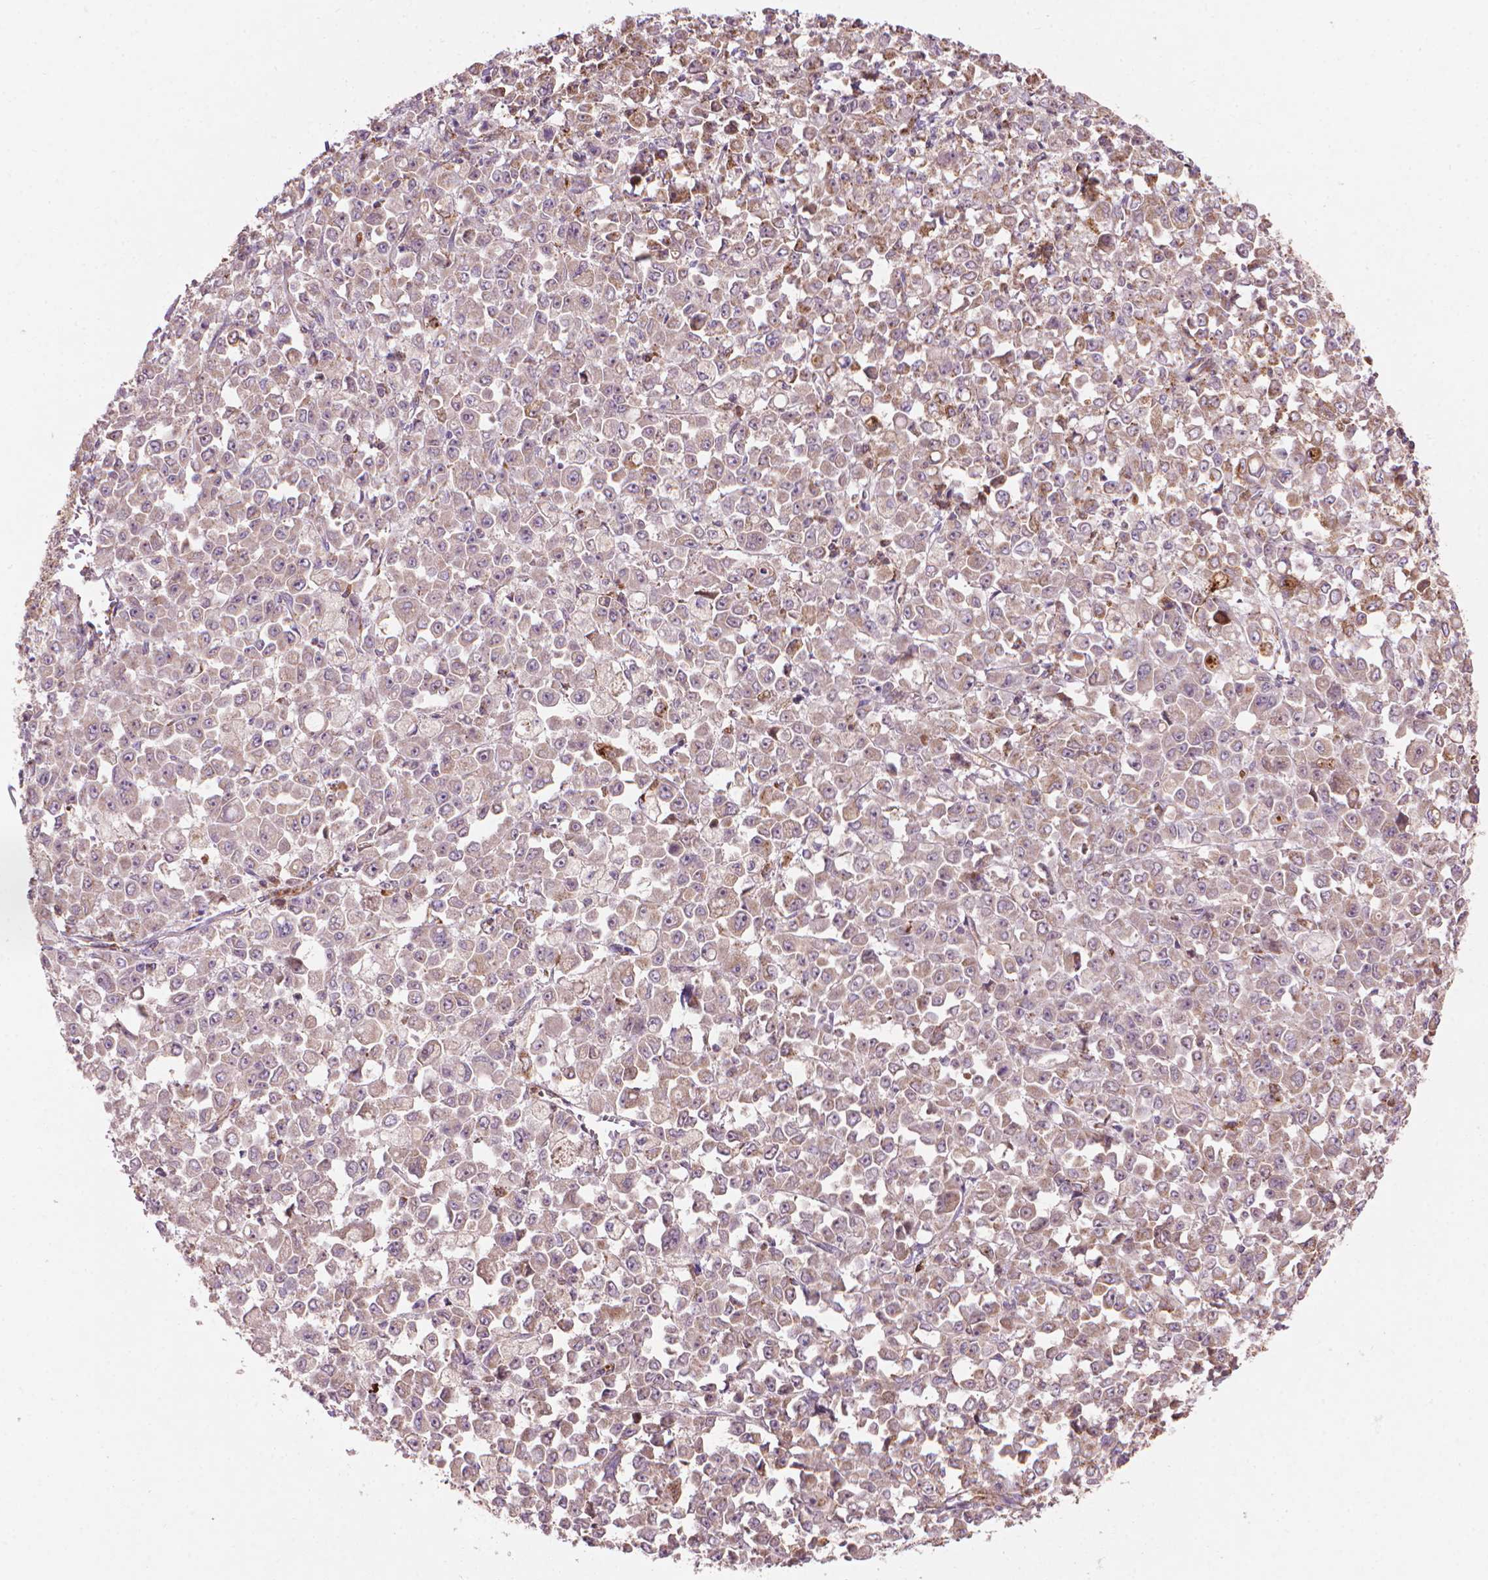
{"staining": {"intensity": "weak", "quantity": "<25%", "location": "cytoplasmic/membranous"}, "tissue": "stomach cancer", "cell_type": "Tumor cells", "image_type": "cancer", "snomed": [{"axis": "morphology", "description": "Adenocarcinoma, NOS"}, {"axis": "topography", "description": "Stomach, upper"}], "caption": "Image shows no protein staining in tumor cells of adenocarcinoma (stomach) tissue.", "gene": "VARS2", "patient": {"sex": "male", "age": 70}}